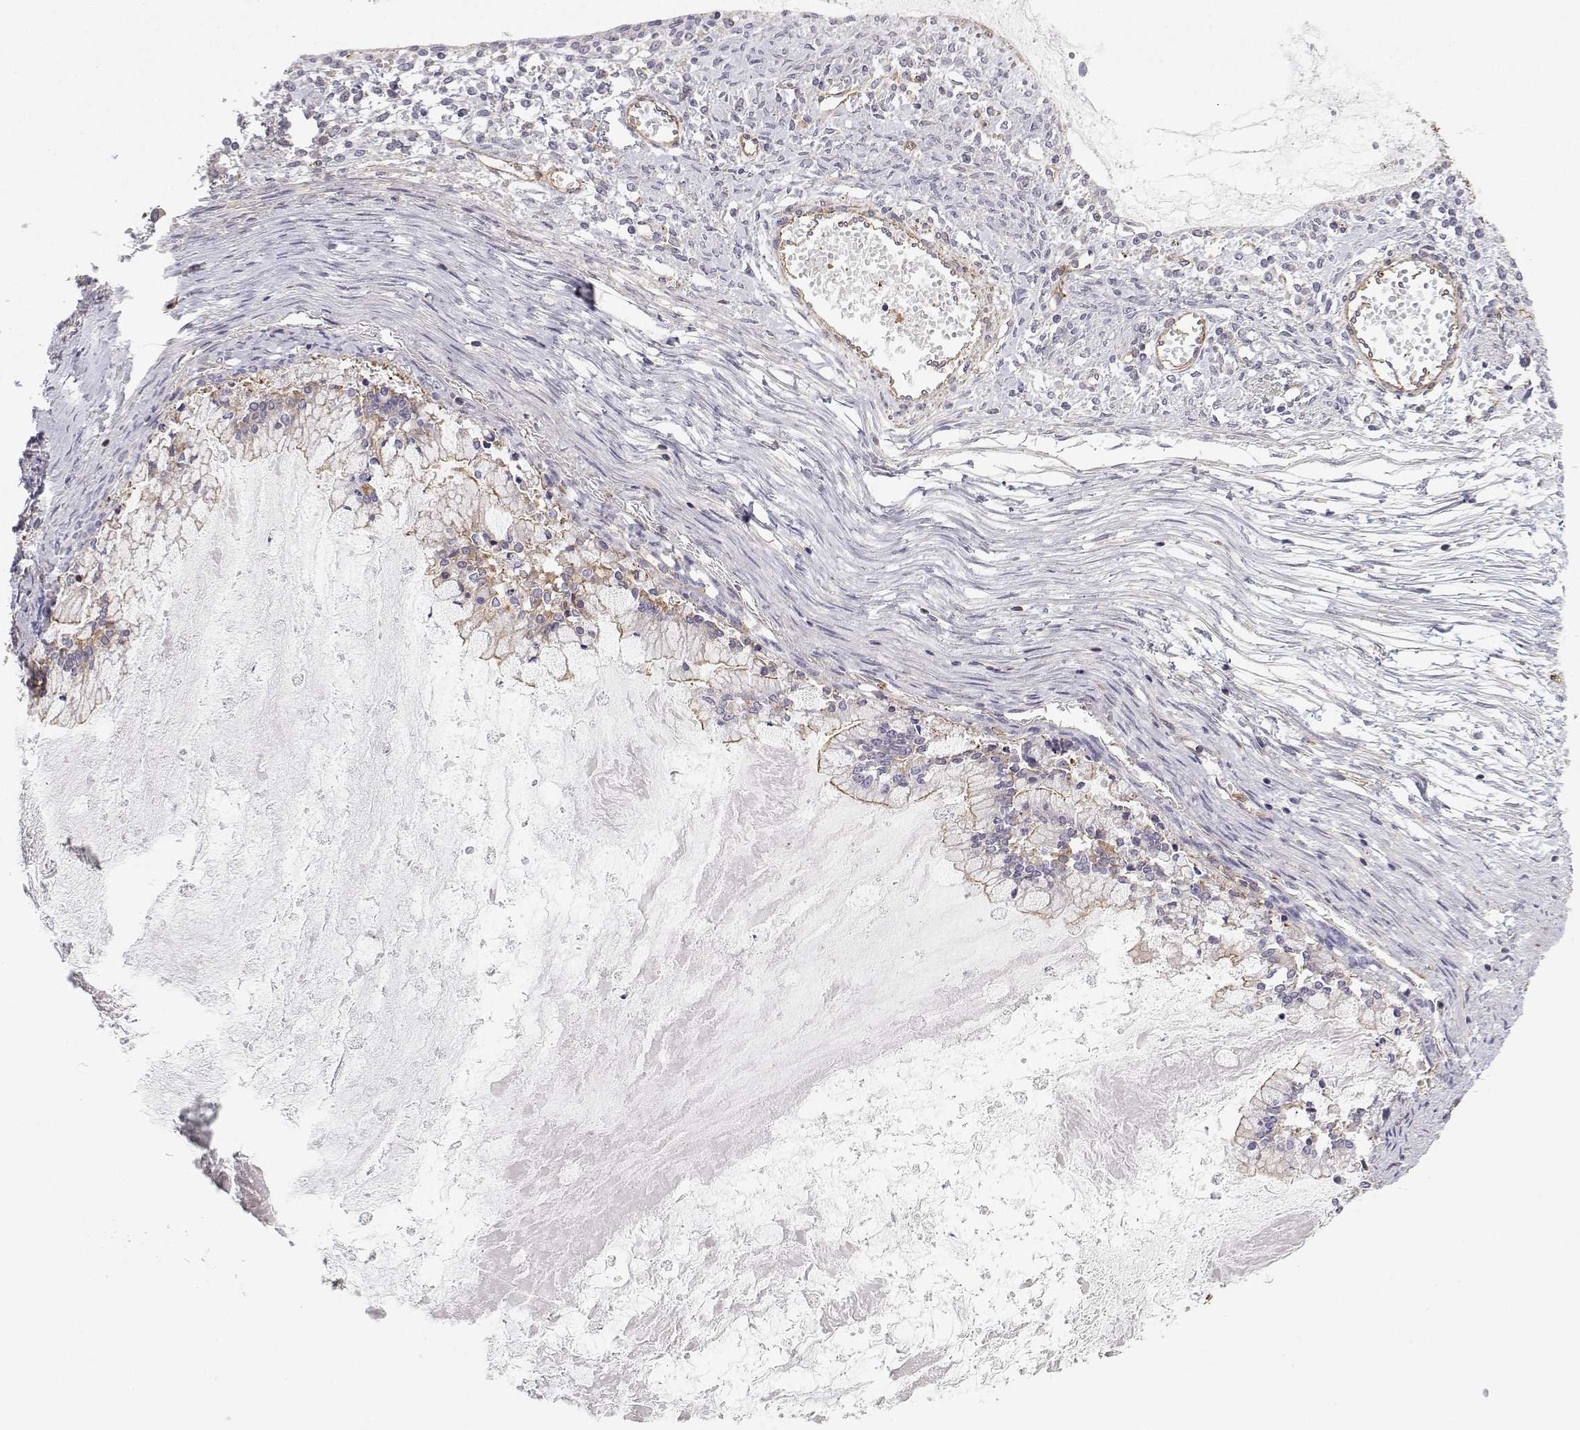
{"staining": {"intensity": "negative", "quantity": "none", "location": "none"}, "tissue": "ovarian cancer", "cell_type": "Tumor cells", "image_type": "cancer", "snomed": [{"axis": "morphology", "description": "Cystadenocarcinoma, mucinous, NOS"}, {"axis": "topography", "description": "Ovary"}], "caption": "DAB immunohistochemical staining of mucinous cystadenocarcinoma (ovarian) demonstrates no significant staining in tumor cells. Nuclei are stained in blue.", "gene": "MYH9", "patient": {"sex": "female", "age": 67}}